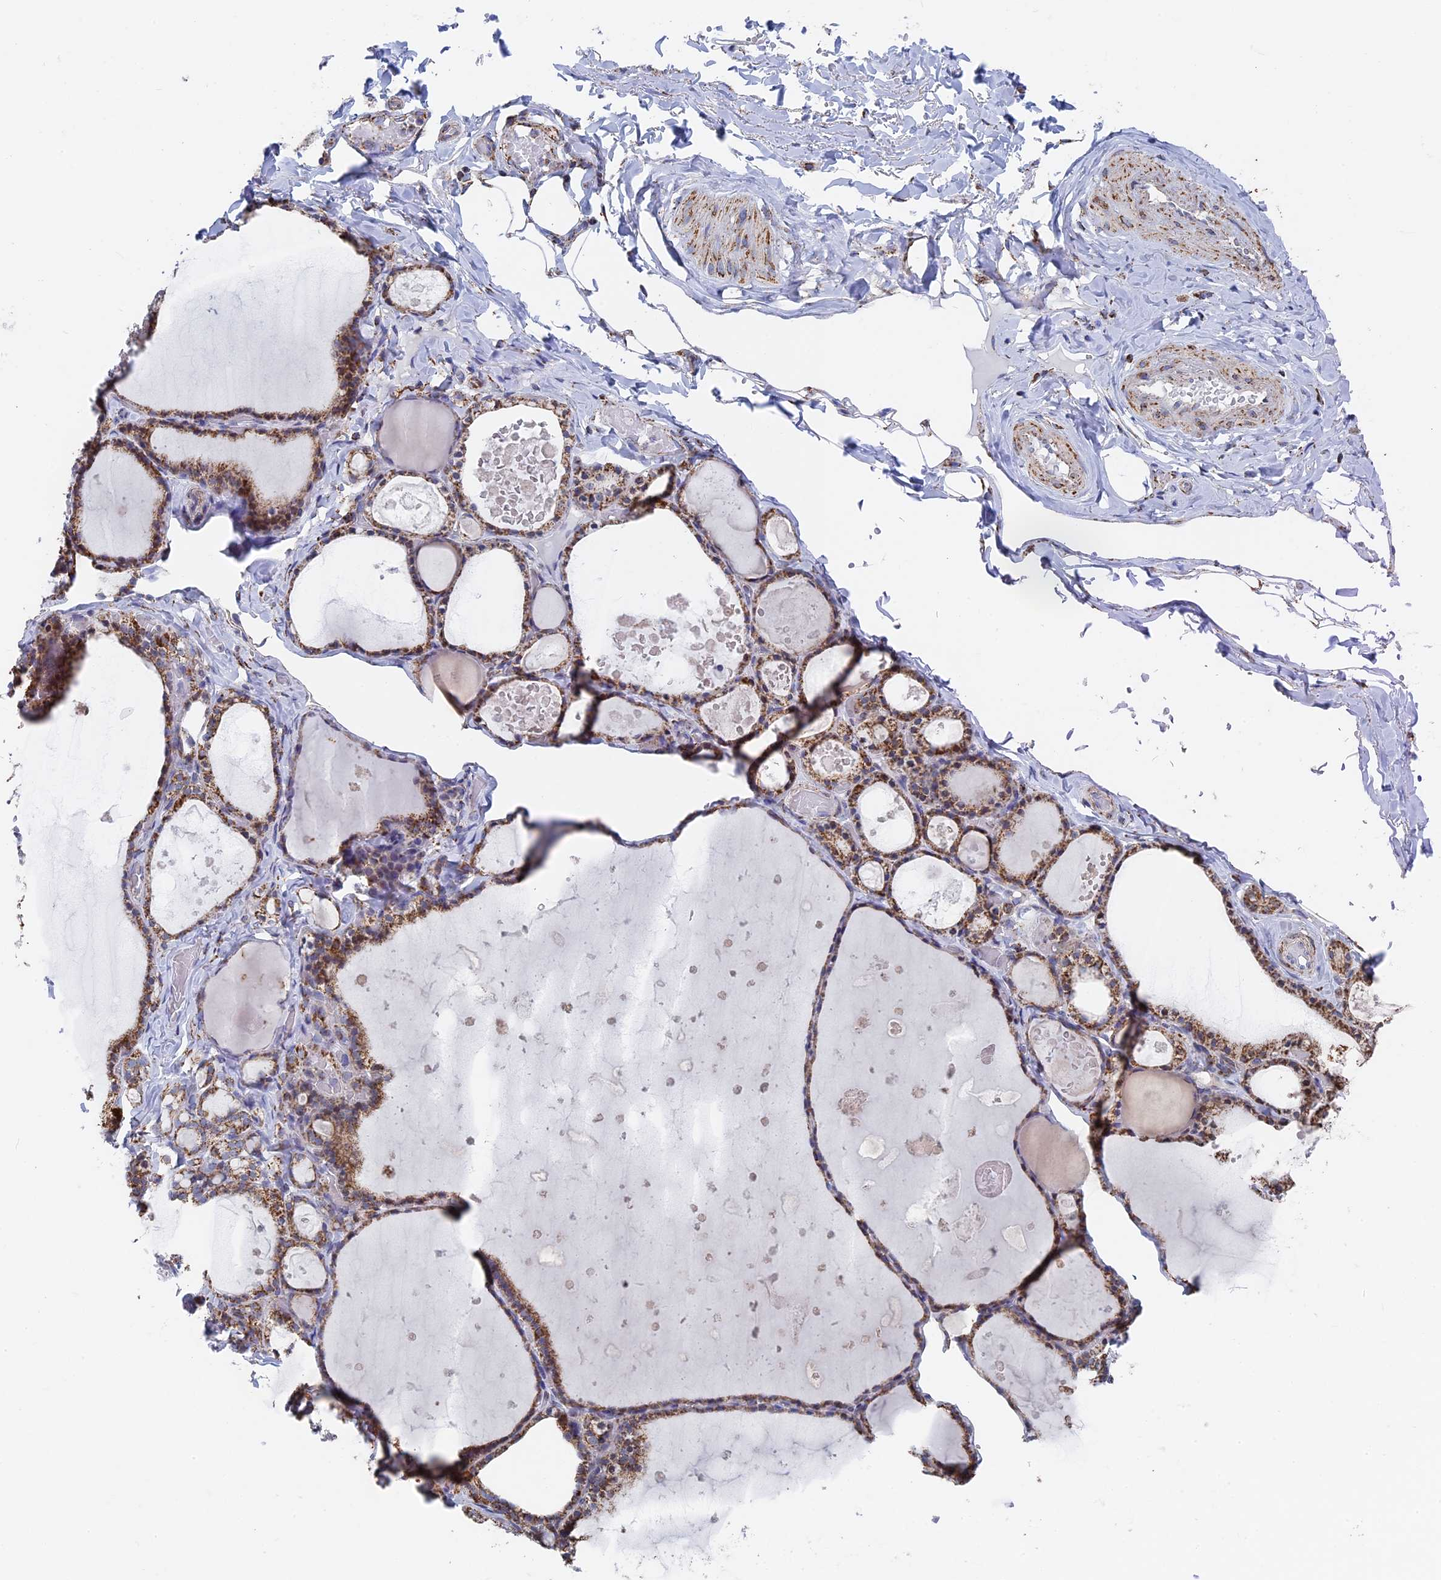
{"staining": {"intensity": "strong", "quantity": ">75%", "location": "cytoplasmic/membranous"}, "tissue": "thyroid gland", "cell_type": "Glandular cells", "image_type": "normal", "snomed": [{"axis": "morphology", "description": "Normal tissue, NOS"}, {"axis": "topography", "description": "Thyroid gland"}], "caption": "Normal thyroid gland reveals strong cytoplasmic/membranous staining in approximately >75% of glandular cells (Brightfield microscopy of DAB IHC at high magnification)..", "gene": "SEC24D", "patient": {"sex": "male", "age": 56}}